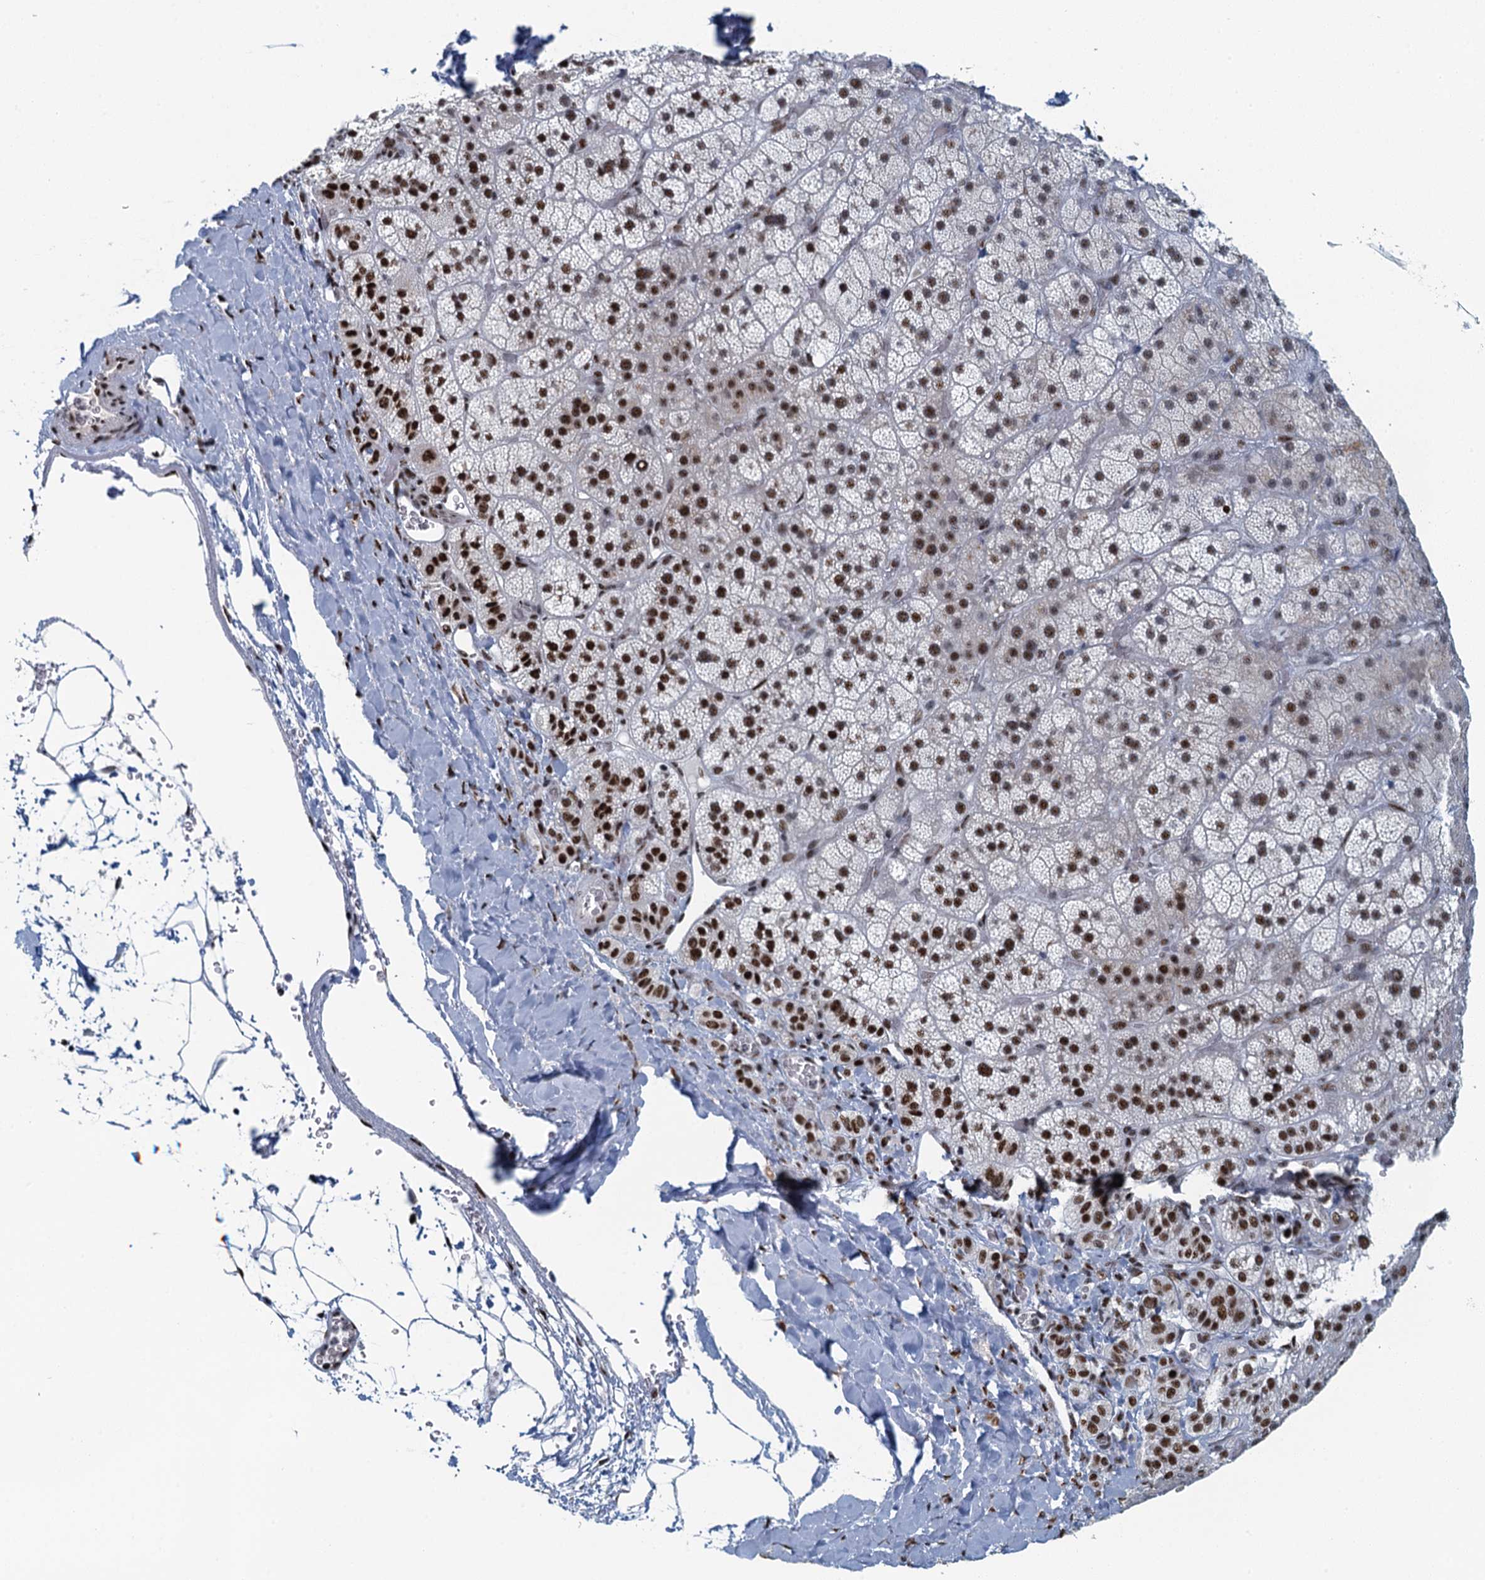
{"staining": {"intensity": "strong", "quantity": "25%-75%", "location": "nuclear"}, "tissue": "adrenal gland", "cell_type": "Glandular cells", "image_type": "normal", "snomed": [{"axis": "morphology", "description": "Normal tissue, NOS"}, {"axis": "topography", "description": "Adrenal gland"}], "caption": "Strong nuclear expression is seen in about 25%-75% of glandular cells in unremarkable adrenal gland.", "gene": "TTLL9", "patient": {"sex": "male", "age": 57}}